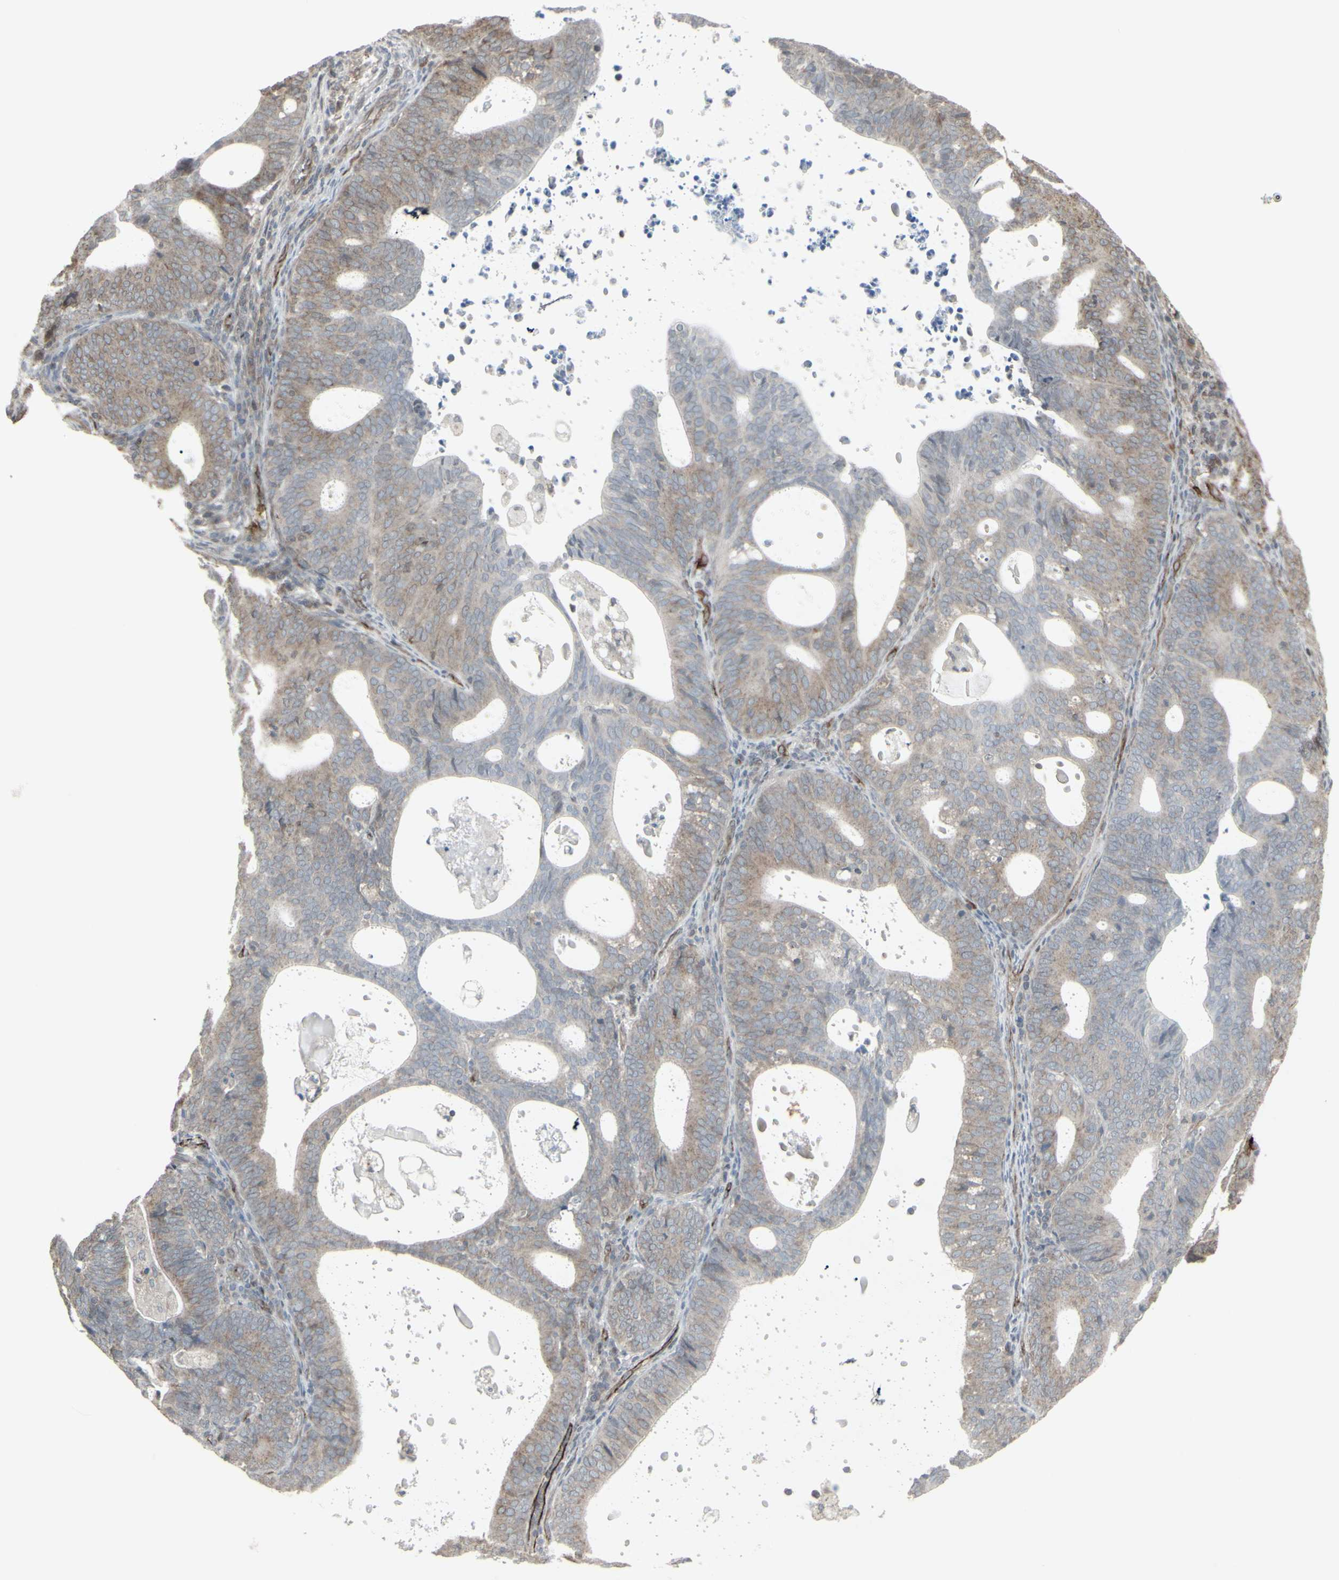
{"staining": {"intensity": "weak", "quantity": ">75%", "location": "cytoplasmic/membranous"}, "tissue": "endometrial cancer", "cell_type": "Tumor cells", "image_type": "cancer", "snomed": [{"axis": "morphology", "description": "Adenocarcinoma, NOS"}, {"axis": "topography", "description": "Uterus"}], "caption": "Tumor cells display weak cytoplasmic/membranous positivity in about >75% of cells in endometrial cancer.", "gene": "DTX3L", "patient": {"sex": "female", "age": 83}}